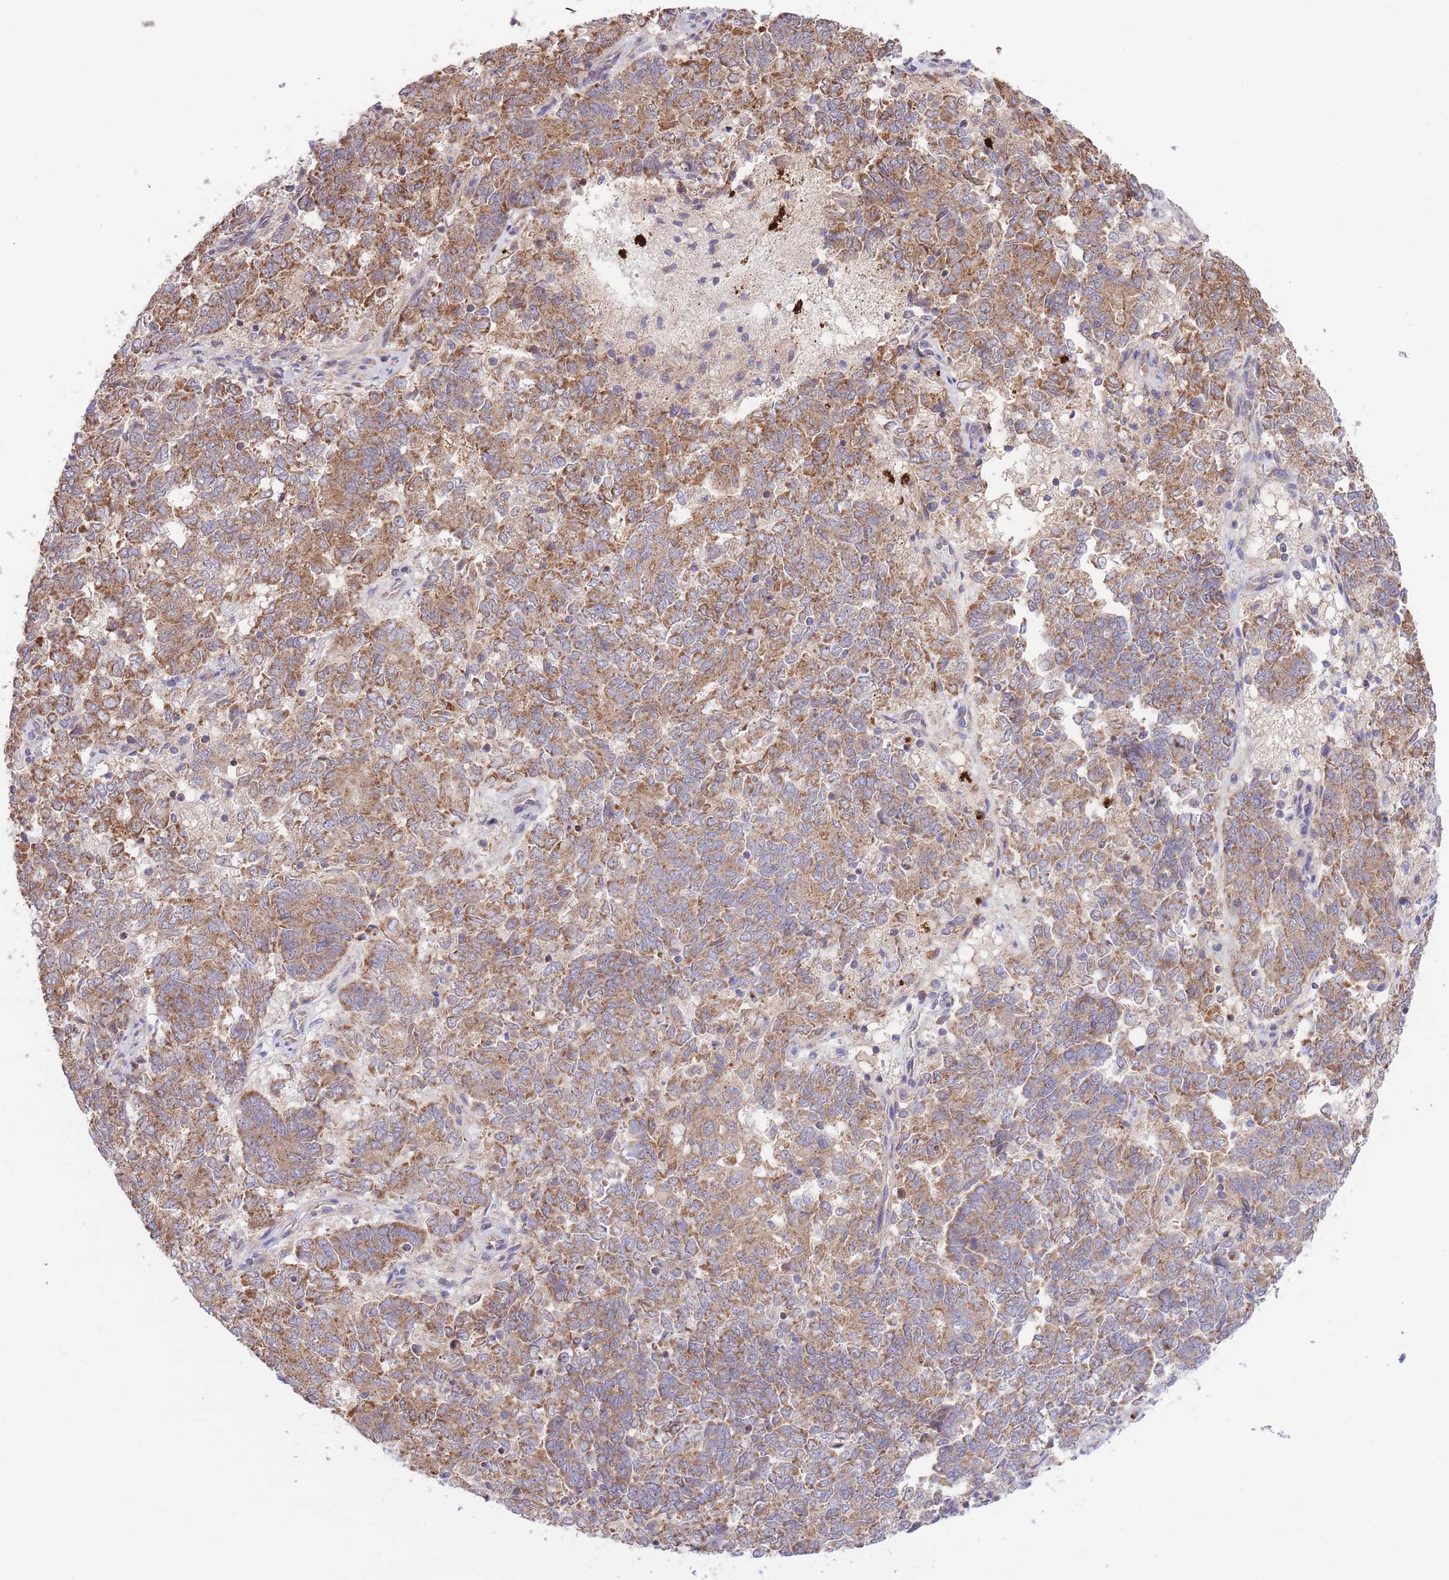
{"staining": {"intensity": "moderate", "quantity": ">75%", "location": "cytoplasmic/membranous"}, "tissue": "endometrial cancer", "cell_type": "Tumor cells", "image_type": "cancer", "snomed": [{"axis": "morphology", "description": "Adenocarcinoma, NOS"}, {"axis": "topography", "description": "Endometrium"}], "caption": "Immunohistochemical staining of adenocarcinoma (endometrial) shows medium levels of moderate cytoplasmic/membranous protein expression in approximately >75% of tumor cells. The protein is stained brown, and the nuclei are stained in blue (DAB IHC with brightfield microscopy, high magnification).", "gene": "ATP13A2", "patient": {"sex": "female", "age": 80}}